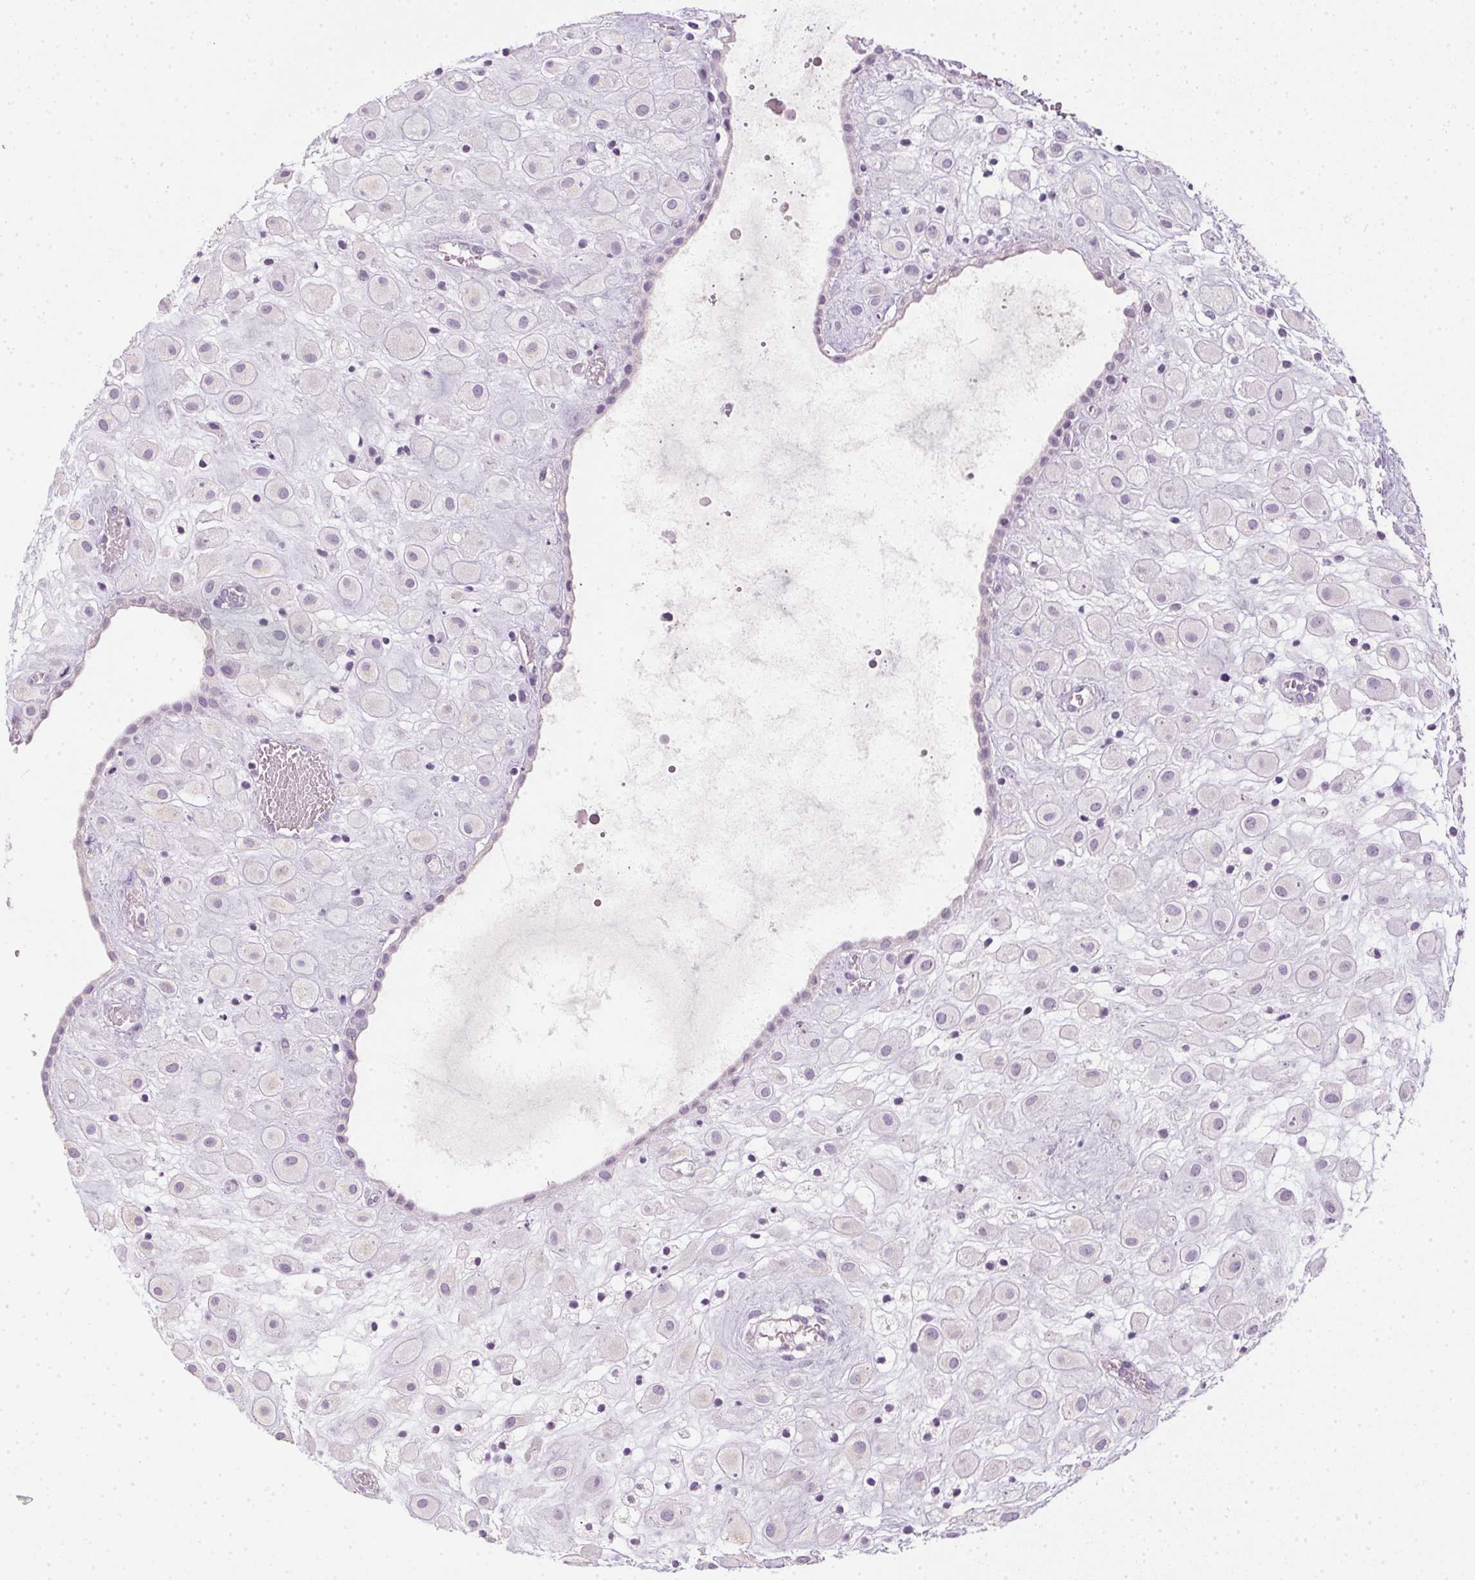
{"staining": {"intensity": "negative", "quantity": "none", "location": "none"}, "tissue": "placenta", "cell_type": "Decidual cells", "image_type": "normal", "snomed": [{"axis": "morphology", "description": "Normal tissue, NOS"}, {"axis": "topography", "description": "Placenta"}], "caption": "High magnification brightfield microscopy of benign placenta stained with DAB (brown) and counterstained with hematoxylin (blue): decidual cells show no significant expression.", "gene": "TMEM72", "patient": {"sex": "female", "age": 24}}